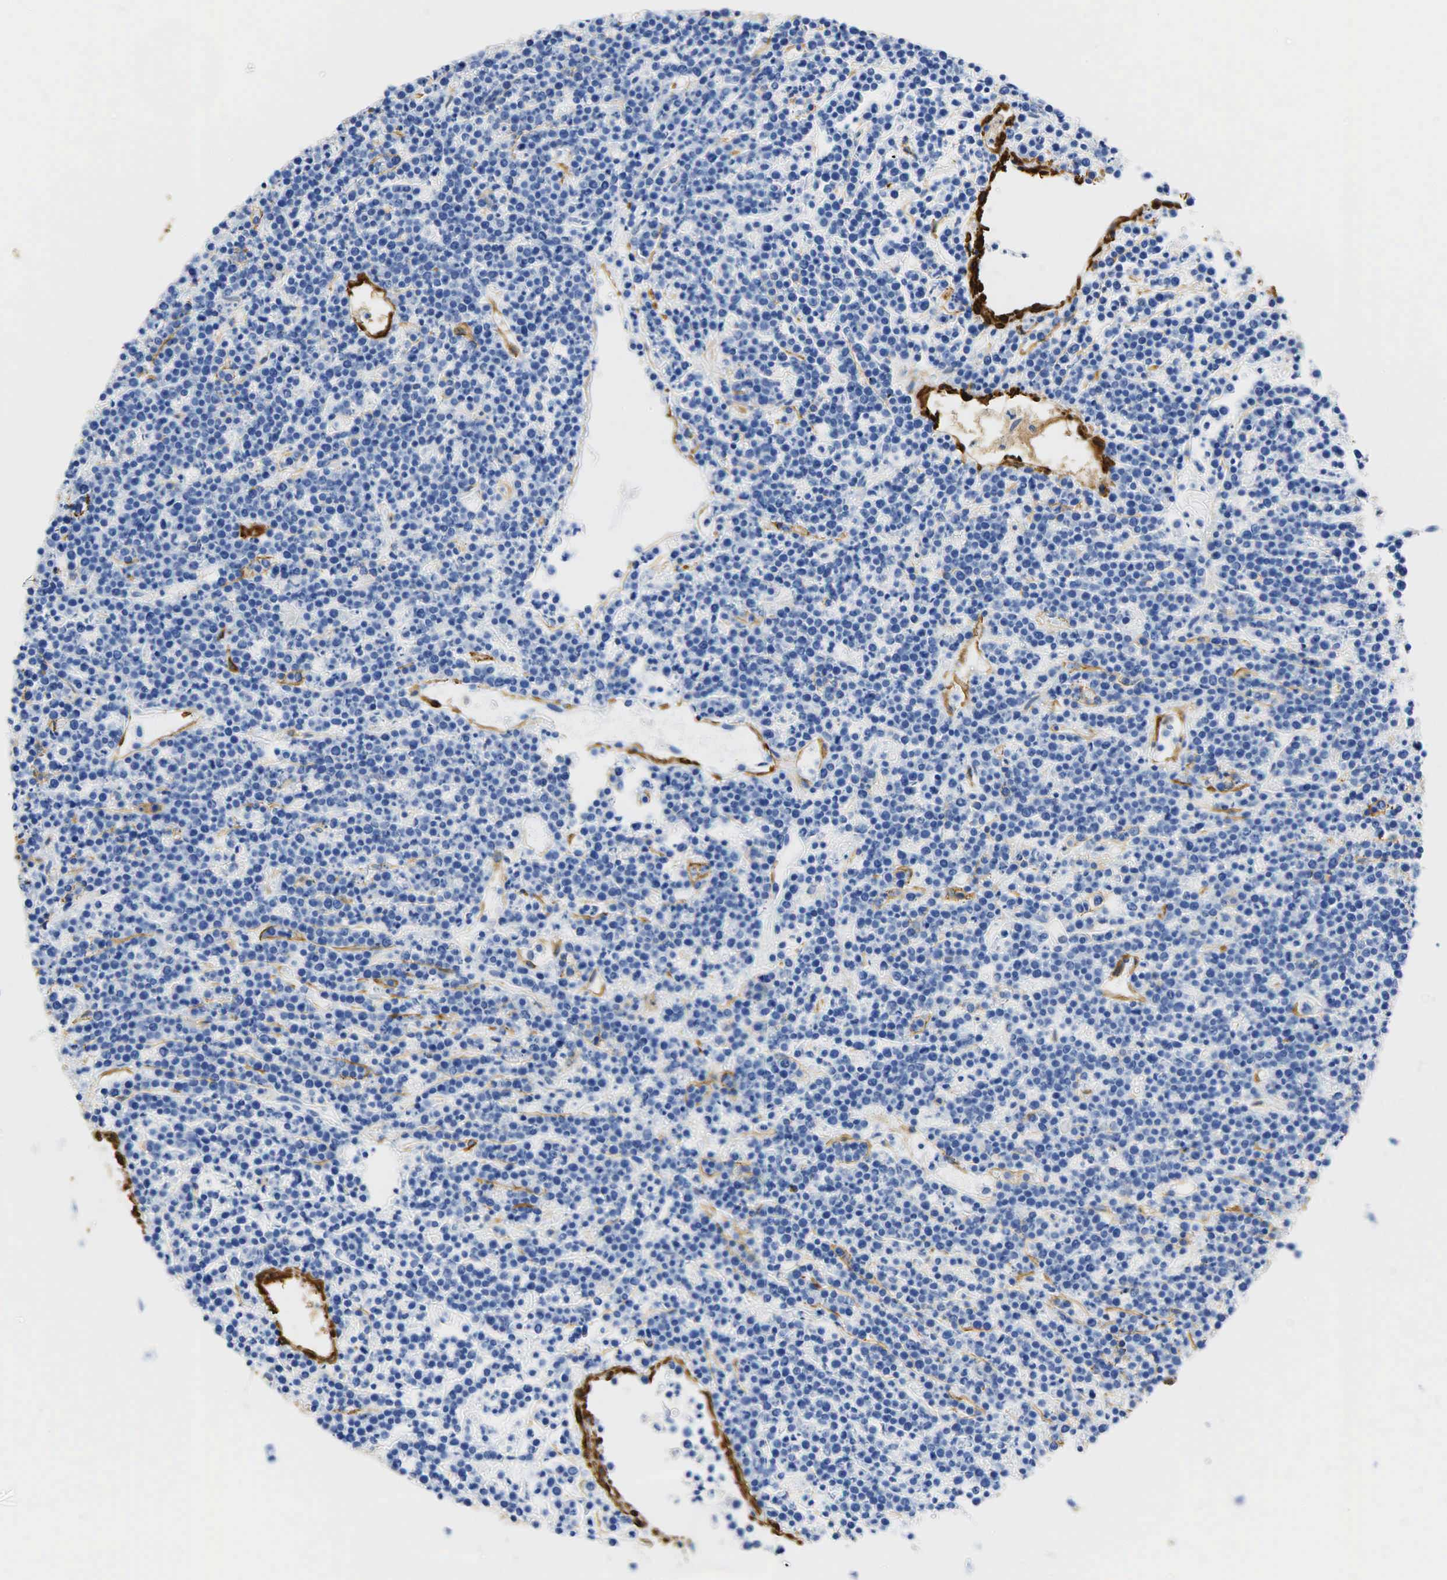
{"staining": {"intensity": "negative", "quantity": "none", "location": "none"}, "tissue": "lymphoma", "cell_type": "Tumor cells", "image_type": "cancer", "snomed": [{"axis": "morphology", "description": "Malignant lymphoma, non-Hodgkin's type, High grade"}, {"axis": "topography", "description": "Ovary"}], "caption": "High-grade malignant lymphoma, non-Hodgkin's type was stained to show a protein in brown. There is no significant expression in tumor cells.", "gene": "ACTA1", "patient": {"sex": "female", "age": 56}}